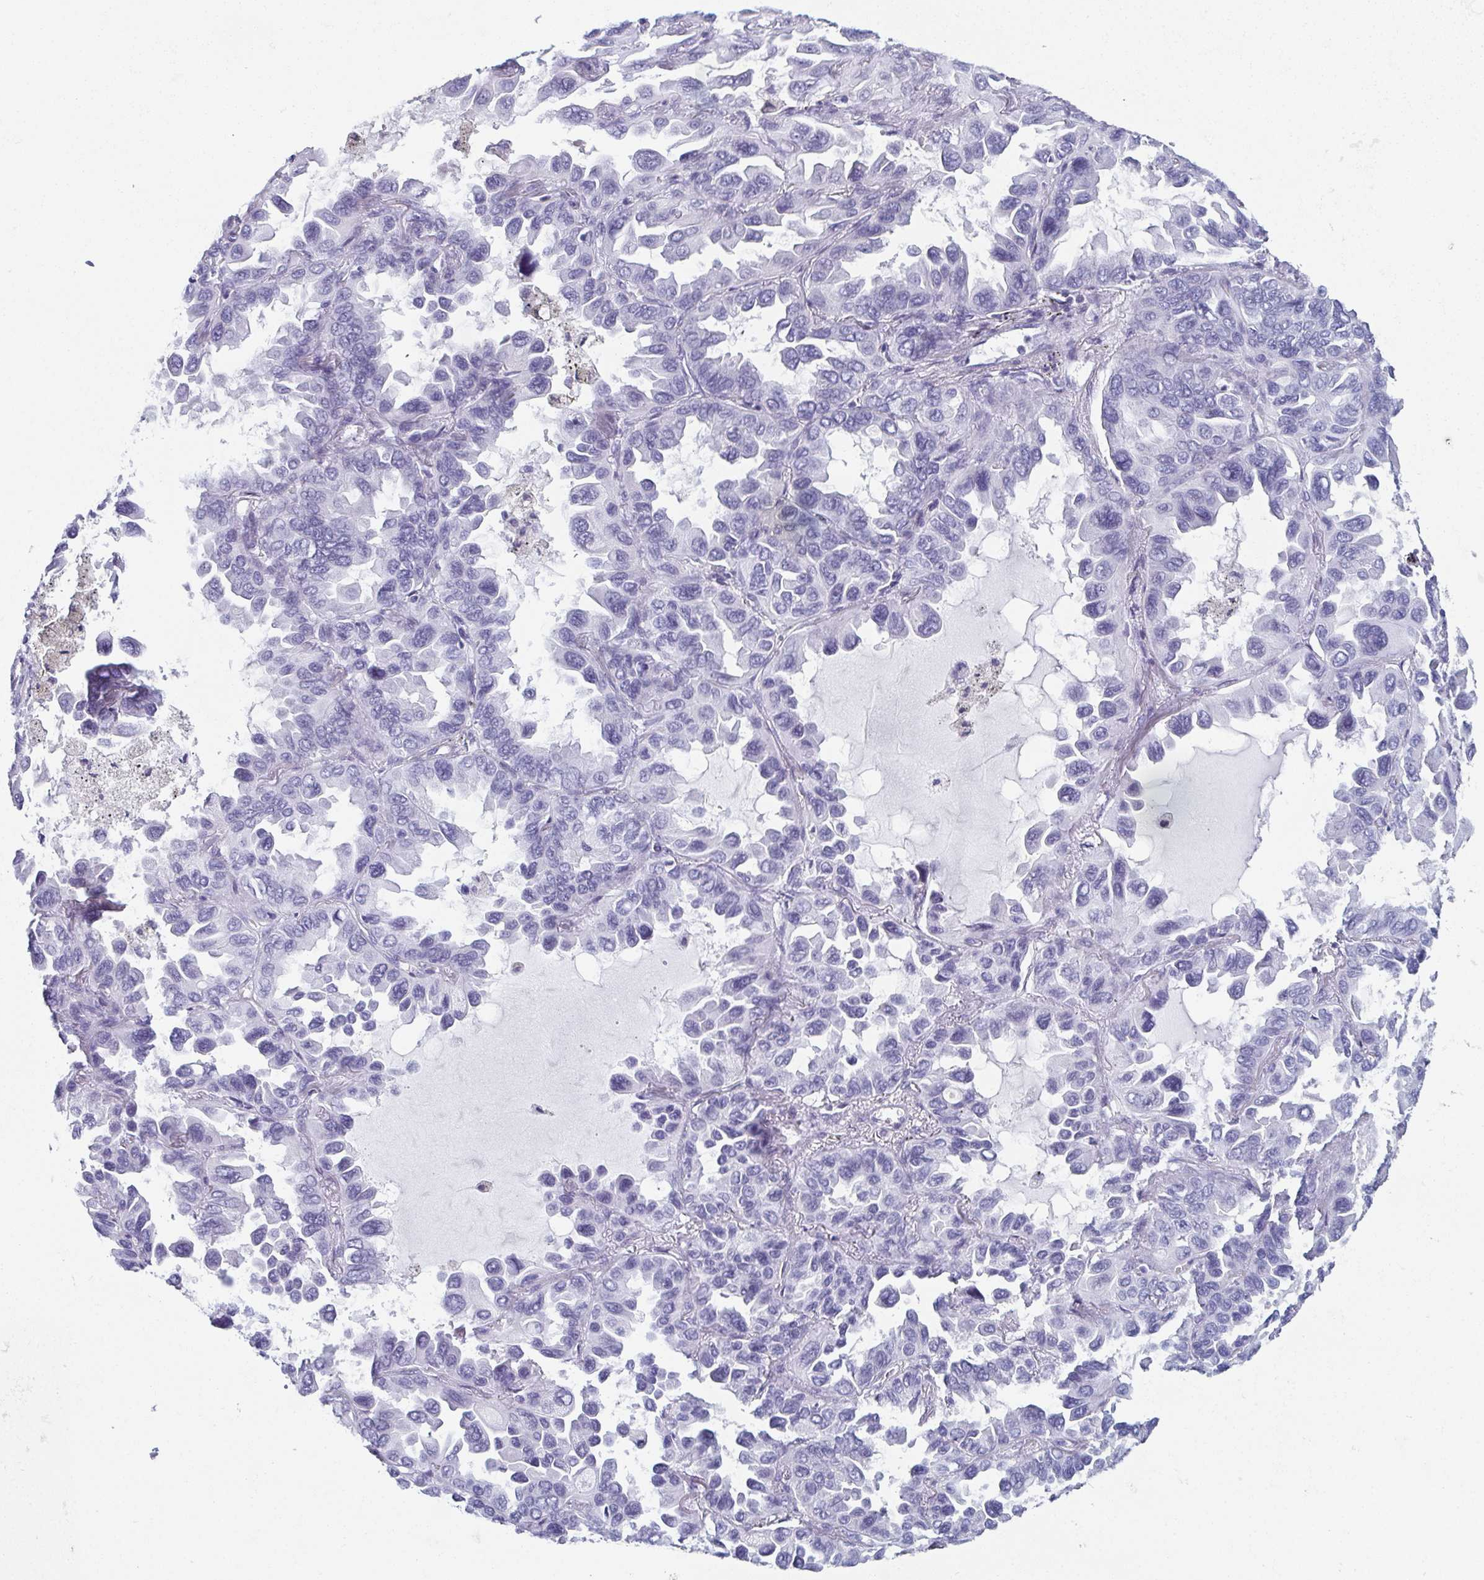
{"staining": {"intensity": "negative", "quantity": "none", "location": "none"}, "tissue": "lung cancer", "cell_type": "Tumor cells", "image_type": "cancer", "snomed": [{"axis": "morphology", "description": "Adenocarcinoma, NOS"}, {"axis": "topography", "description": "Lung"}], "caption": "A histopathology image of human adenocarcinoma (lung) is negative for staining in tumor cells.", "gene": "ENKUR", "patient": {"sex": "male", "age": 64}}